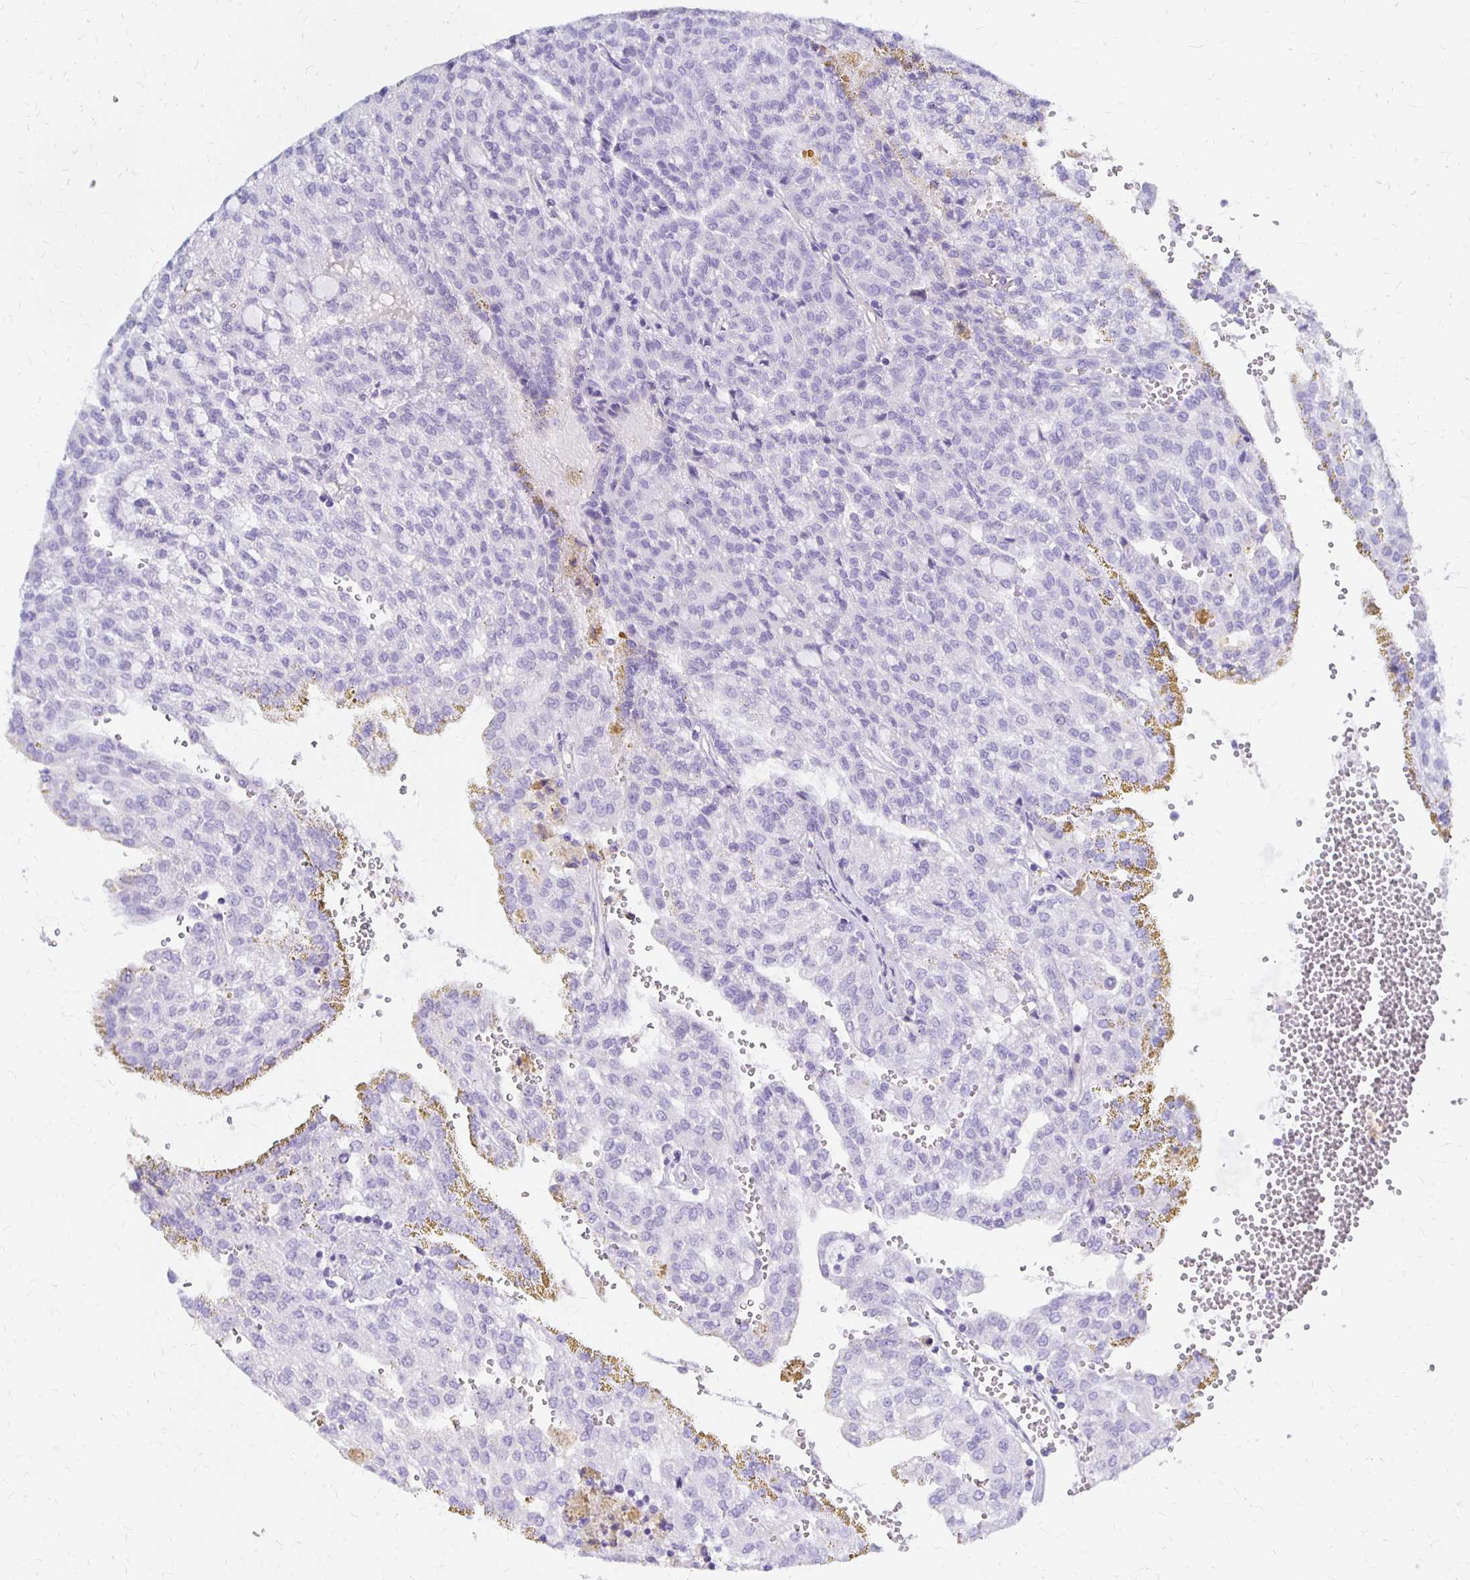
{"staining": {"intensity": "negative", "quantity": "none", "location": "none"}, "tissue": "renal cancer", "cell_type": "Tumor cells", "image_type": "cancer", "snomed": [{"axis": "morphology", "description": "Adenocarcinoma, NOS"}, {"axis": "topography", "description": "Kidney"}], "caption": "Immunohistochemical staining of renal adenocarcinoma displays no significant staining in tumor cells.", "gene": "FNTB", "patient": {"sex": "male", "age": 63}}